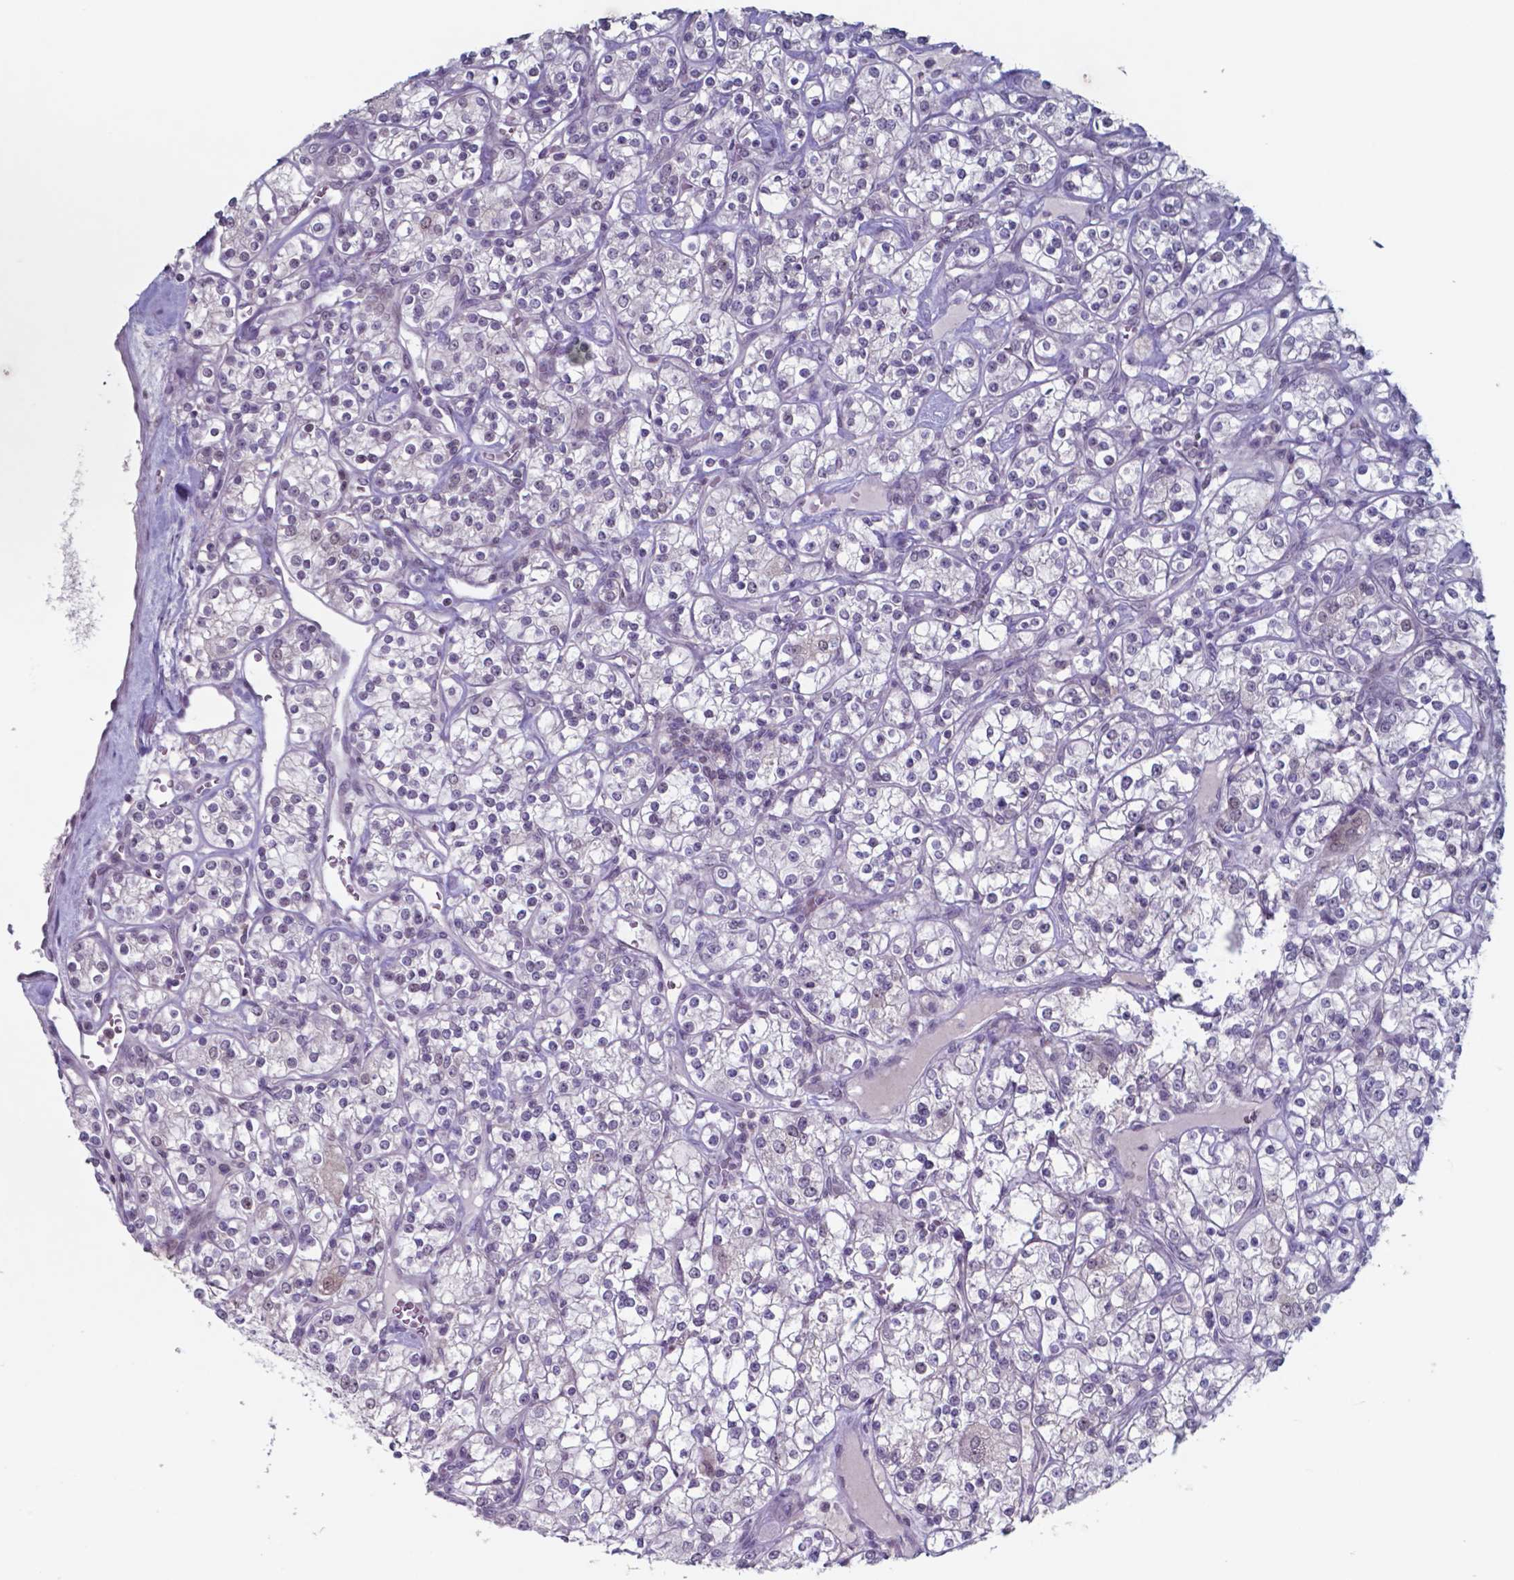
{"staining": {"intensity": "negative", "quantity": "none", "location": "none"}, "tissue": "renal cancer", "cell_type": "Tumor cells", "image_type": "cancer", "snomed": [{"axis": "morphology", "description": "Adenocarcinoma, NOS"}, {"axis": "topography", "description": "Kidney"}], "caption": "An immunohistochemistry (IHC) histopathology image of renal cancer (adenocarcinoma) is shown. There is no staining in tumor cells of renal cancer (adenocarcinoma).", "gene": "TDP2", "patient": {"sex": "male", "age": 77}}